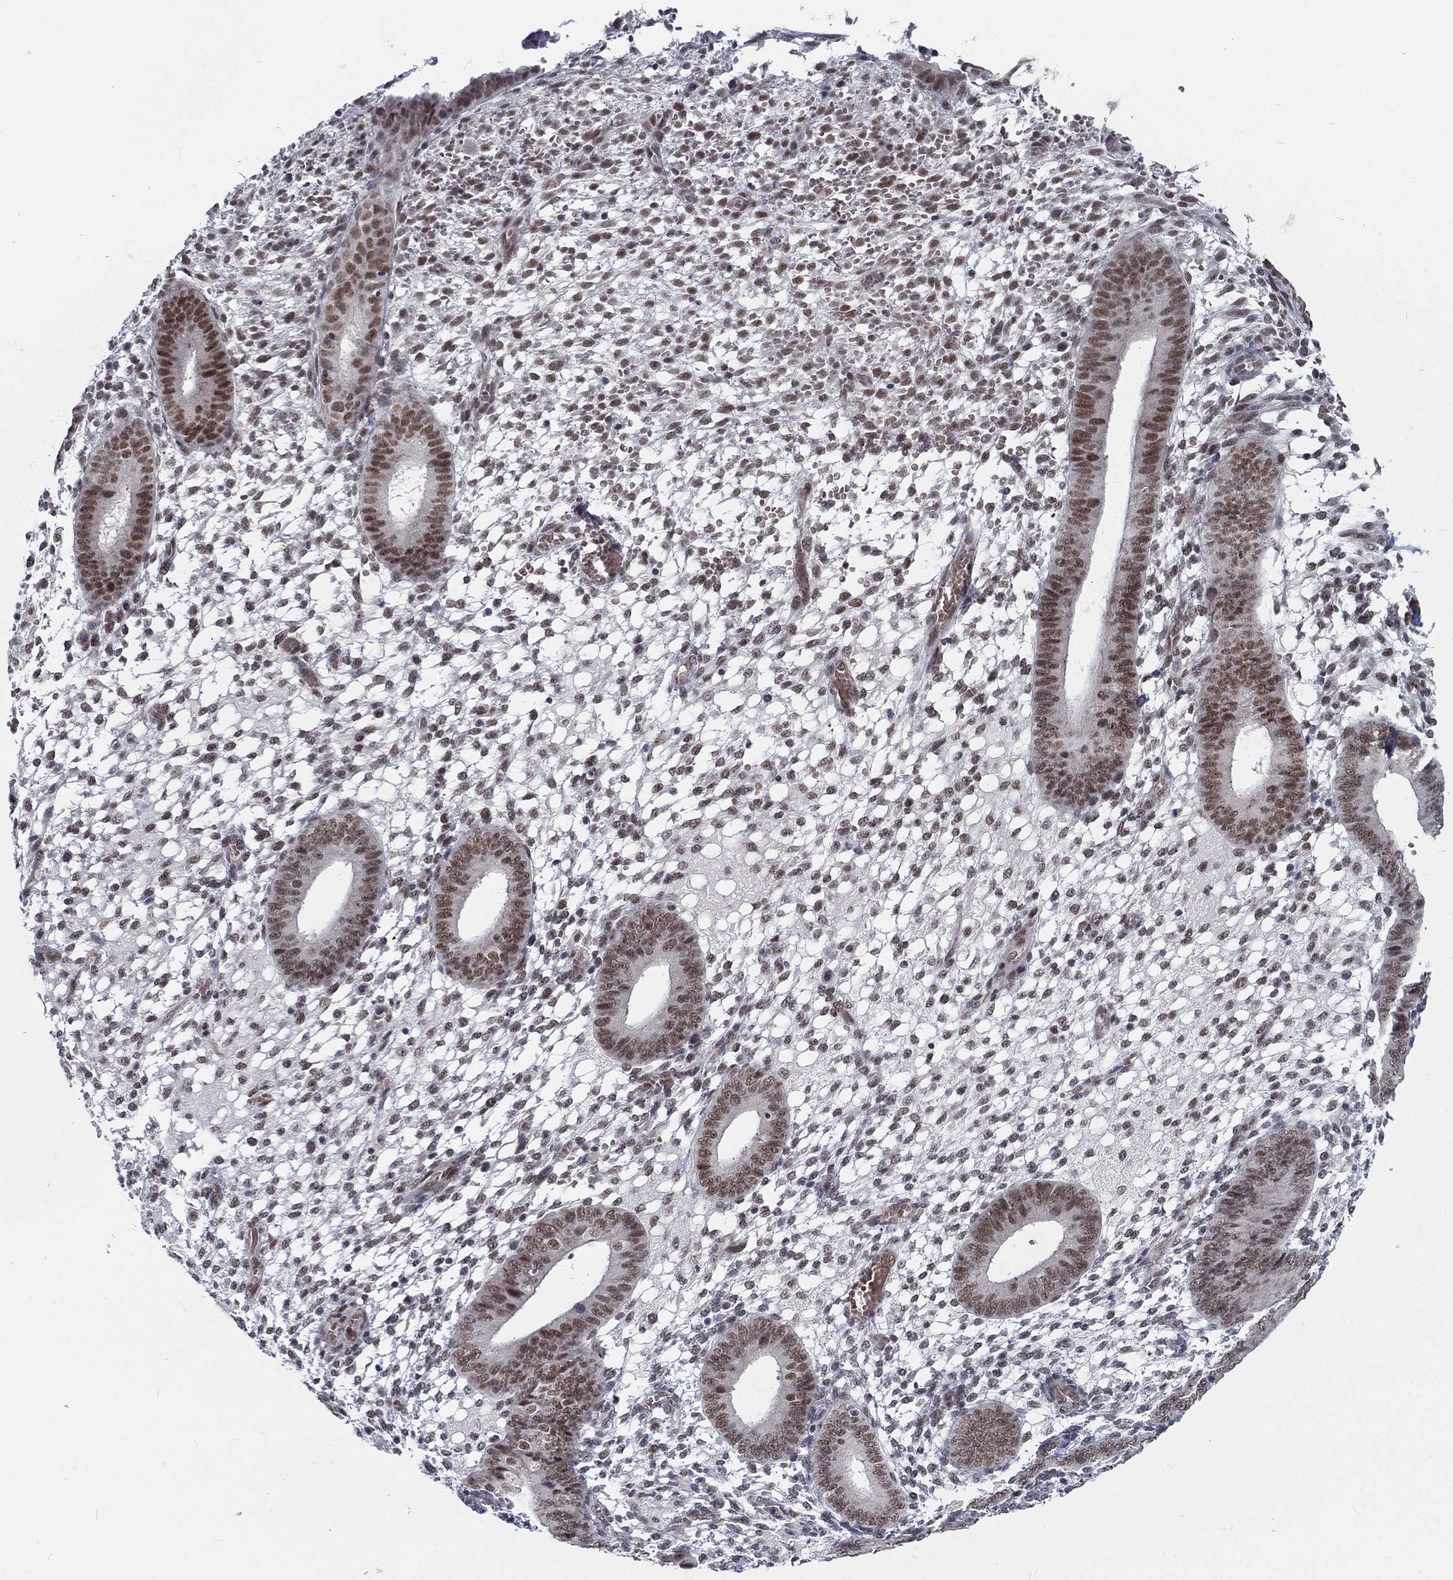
{"staining": {"intensity": "moderate", "quantity": "<25%", "location": "nuclear"}, "tissue": "endometrium", "cell_type": "Cells in endometrial stroma", "image_type": "normal", "snomed": [{"axis": "morphology", "description": "Normal tissue, NOS"}, {"axis": "topography", "description": "Endometrium"}], "caption": "Protein expression analysis of unremarkable endometrium reveals moderate nuclear positivity in about <25% of cells in endometrial stroma. (brown staining indicates protein expression, while blue staining denotes nuclei).", "gene": "ZBED1", "patient": {"sex": "female", "age": 39}}